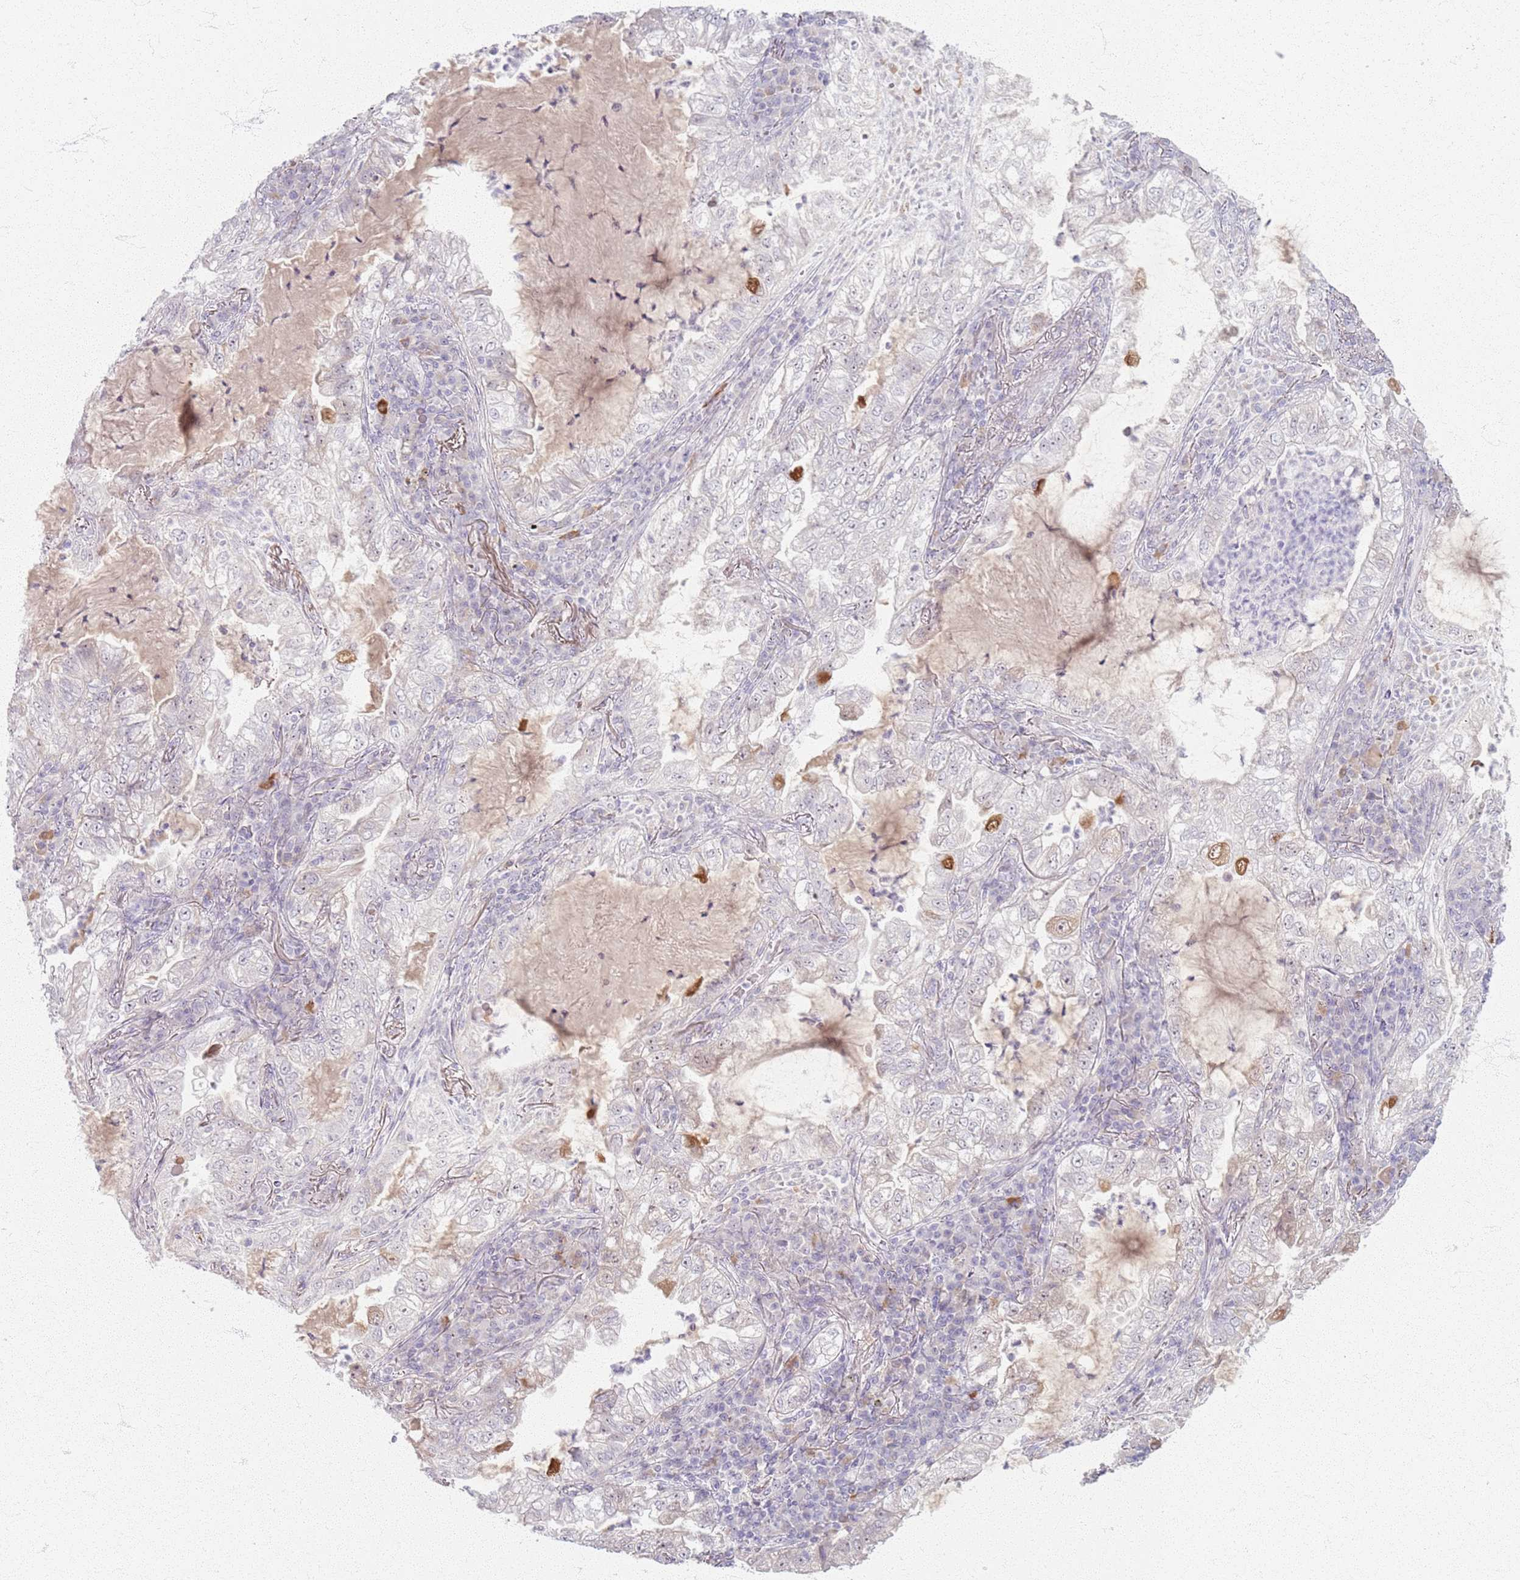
{"staining": {"intensity": "negative", "quantity": "none", "location": "none"}, "tissue": "lung cancer", "cell_type": "Tumor cells", "image_type": "cancer", "snomed": [{"axis": "morphology", "description": "Adenocarcinoma, NOS"}, {"axis": "topography", "description": "Lung"}], "caption": "Immunohistochemistry (IHC) of human lung cancer reveals no staining in tumor cells.", "gene": "CRIPT", "patient": {"sex": "female", "age": 73}}